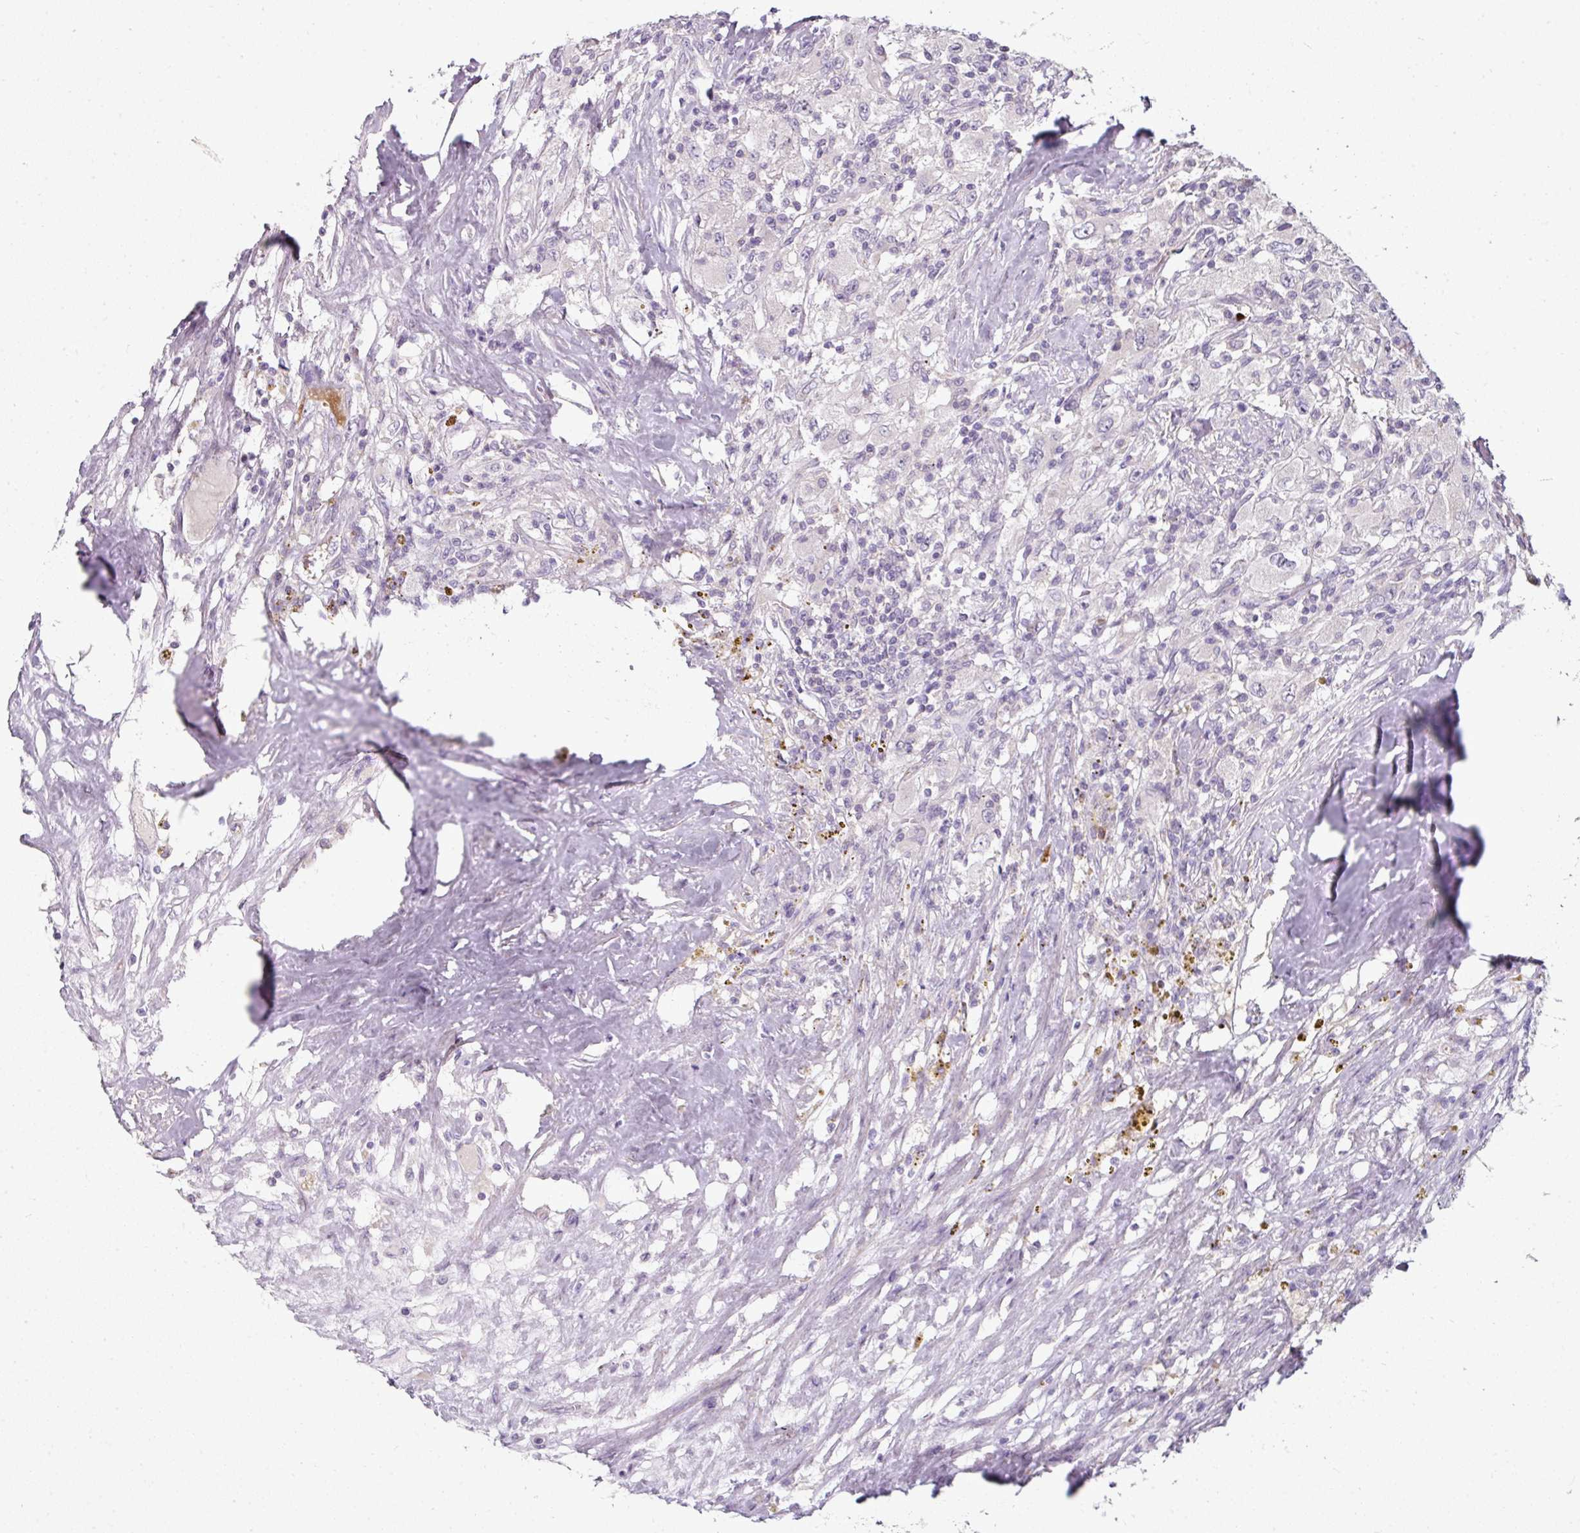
{"staining": {"intensity": "negative", "quantity": "none", "location": "none"}, "tissue": "renal cancer", "cell_type": "Tumor cells", "image_type": "cancer", "snomed": [{"axis": "morphology", "description": "Adenocarcinoma, NOS"}, {"axis": "topography", "description": "Kidney"}], "caption": "Tumor cells show no significant positivity in adenocarcinoma (renal).", "gene": "FHAD1", "patient": {"sex": "female", "age": 67}}